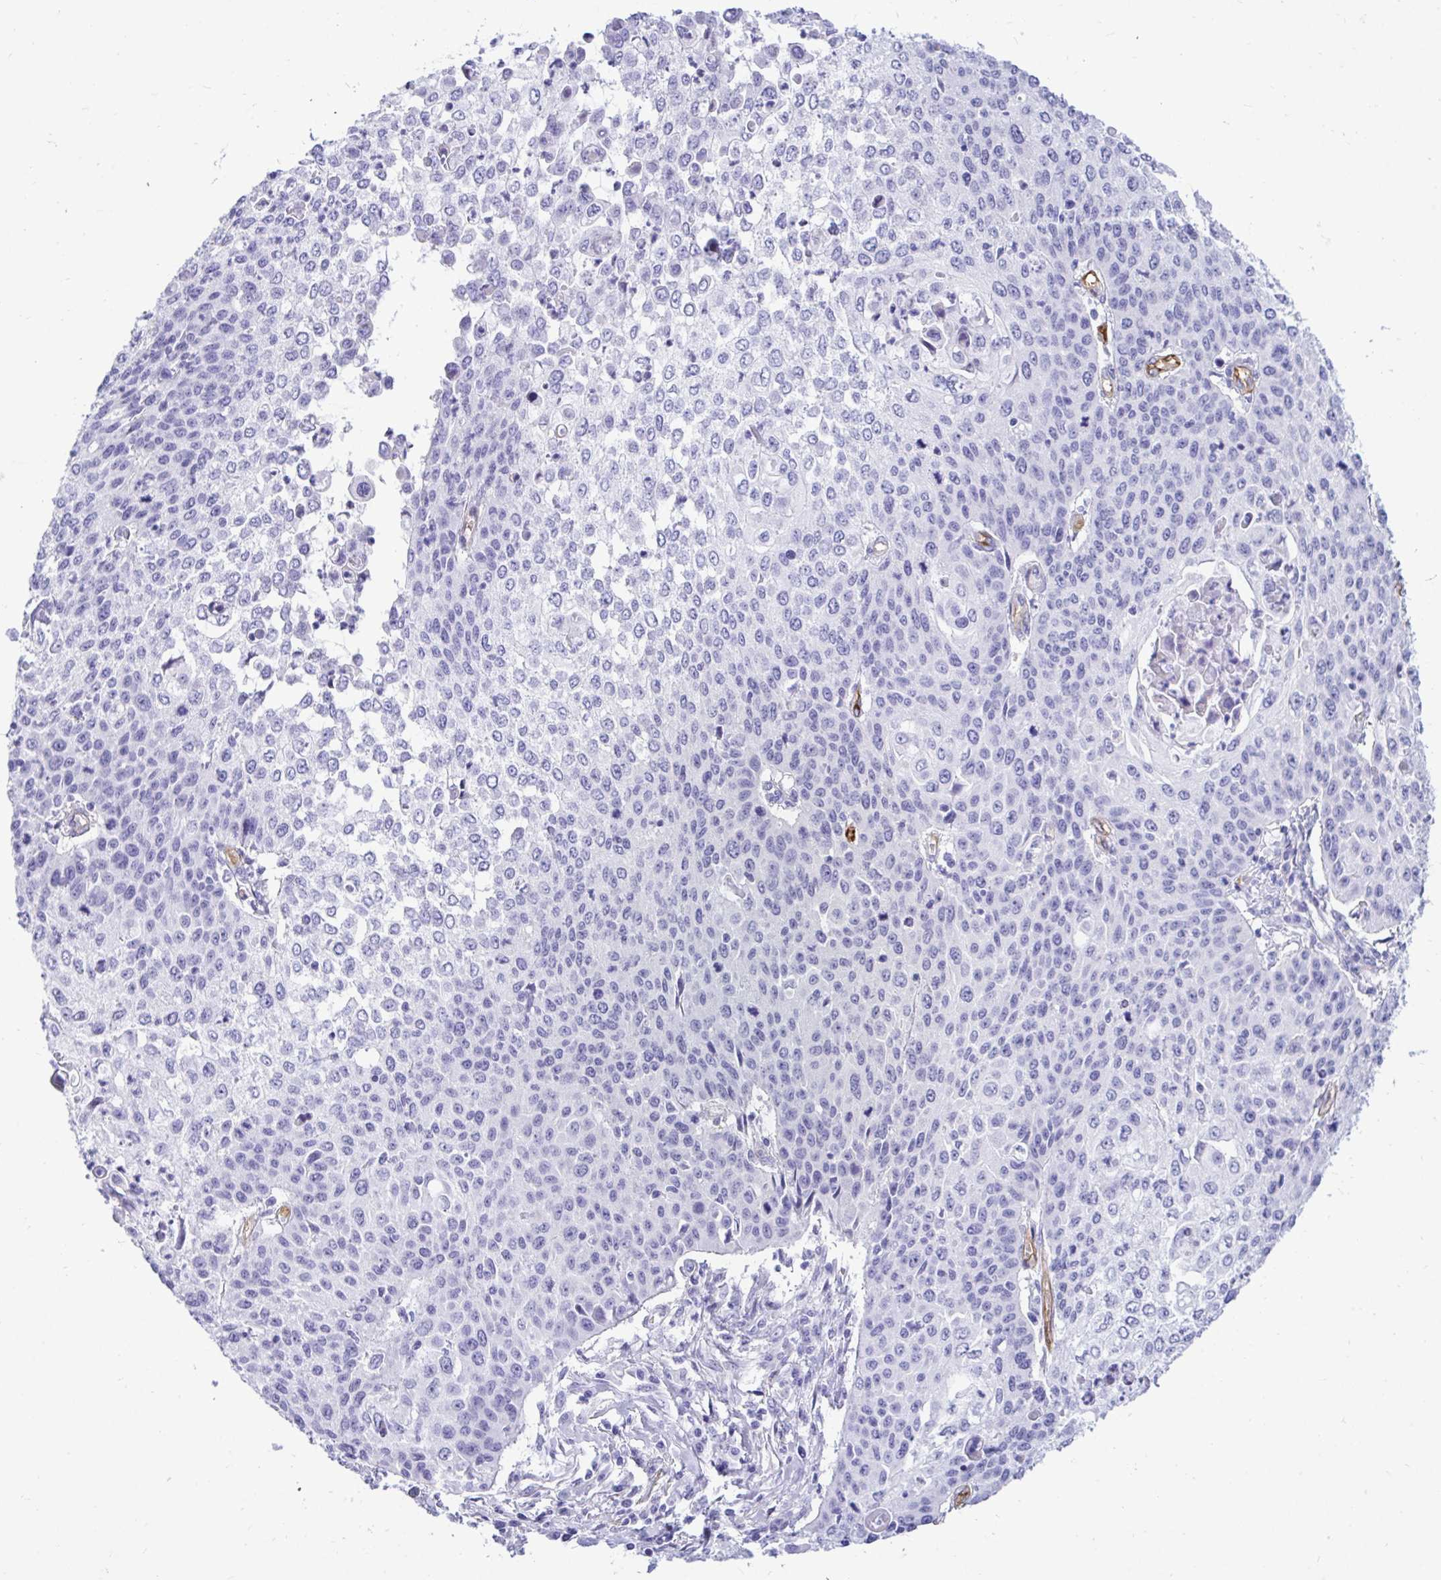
{"staining": {"intensity": "negative", "quantity": "none", "location": "none"}, "tissue": "cervical cancer", "cell_type": "Tumor cells", "image_type": "cancer", "snomed": [{"axis": "morphology", "description": "Squamous cell carcinoma, NOS"}, {"axis": "topography", "description": "Cervix"}], "caption": "A micrograph of human squamous cell carcinoma (cervical) is negative for staining in tumor cells.", "gene": "ABCG2", "patient": {"sex": "female", "age": 65}}